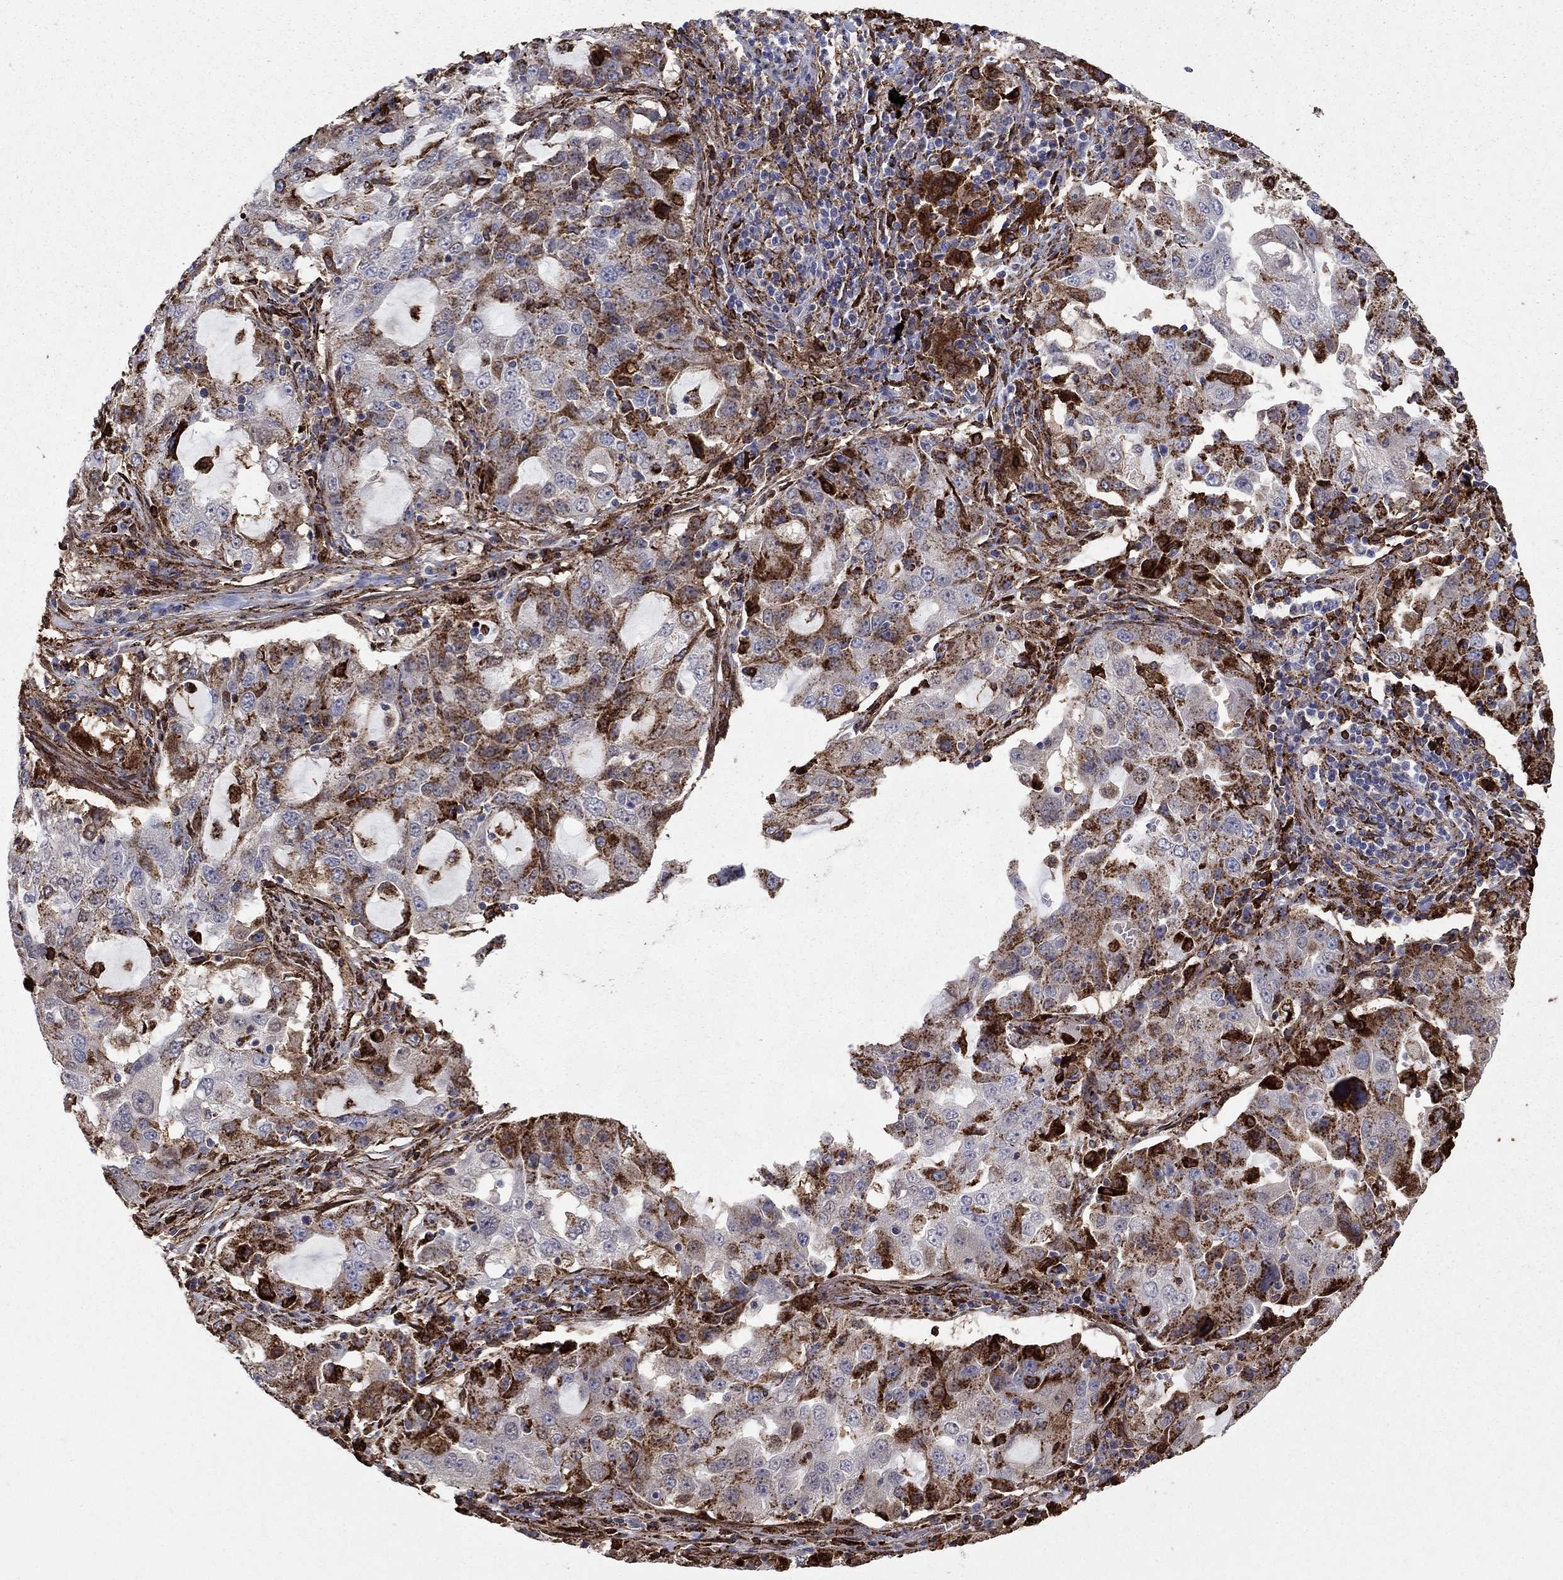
{"staining": {"intensity": "moderate", "quantity": "25%-75%", "location": "cytoplasmic/membranous"}, "tissue": "lung cancer", "cell_type": "Tumor cells", "image_type": "cancer", "snomed": [{"axis": "morphology", "description": "Adenocarcinoma, NOS"}, {"axis": "topography", "description": "Lung"}], "caption": "Adenocarcinoma (lung) was stained to show a protein in brown. There is medium levels of moderate cytoplasmic/membranous staining in approximately 25%-75% of tumor cells.", "gene": "PLAU", "patient": {"sex": "female", "age": 61}}